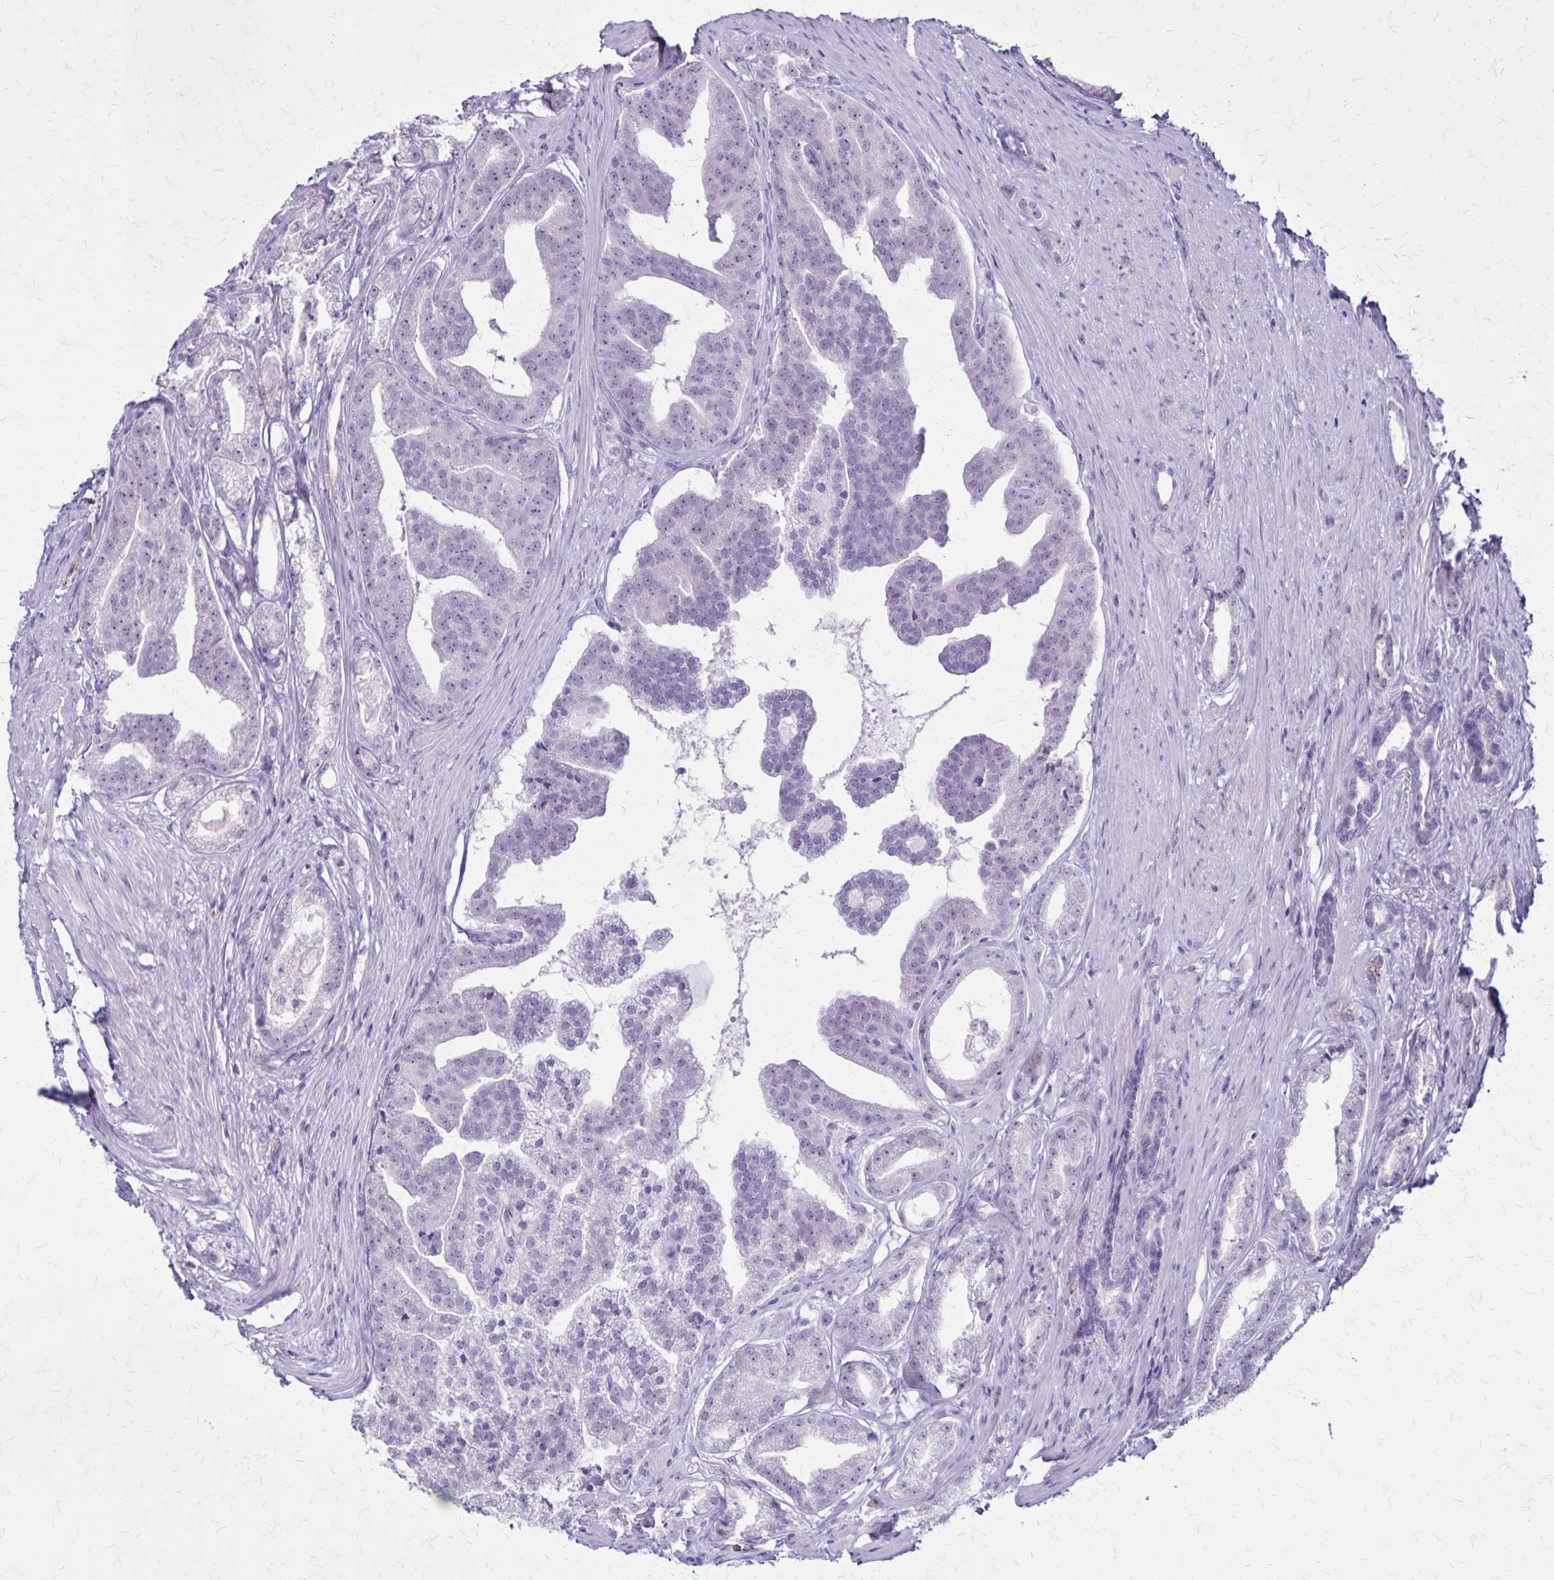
{"staining": {"intensity": "negative", "quantity": "none", "location": "none"}, "tissue": "prostate cancer", "cell_type": "Tumor cells", "image_type": "cancer", "snomed": [{"axis": "morphology", "description": "Adenocarcinoma, Low grade"}, {"axis": "topography", "description": "Prostate"}], "caption": "Protein analysis of adenocarcinoma (low-grade) (prostate) shows no significant positivity in tumor cells.", "gene": "OR51B5", "patient": {"sex": "male", "age": 65}}